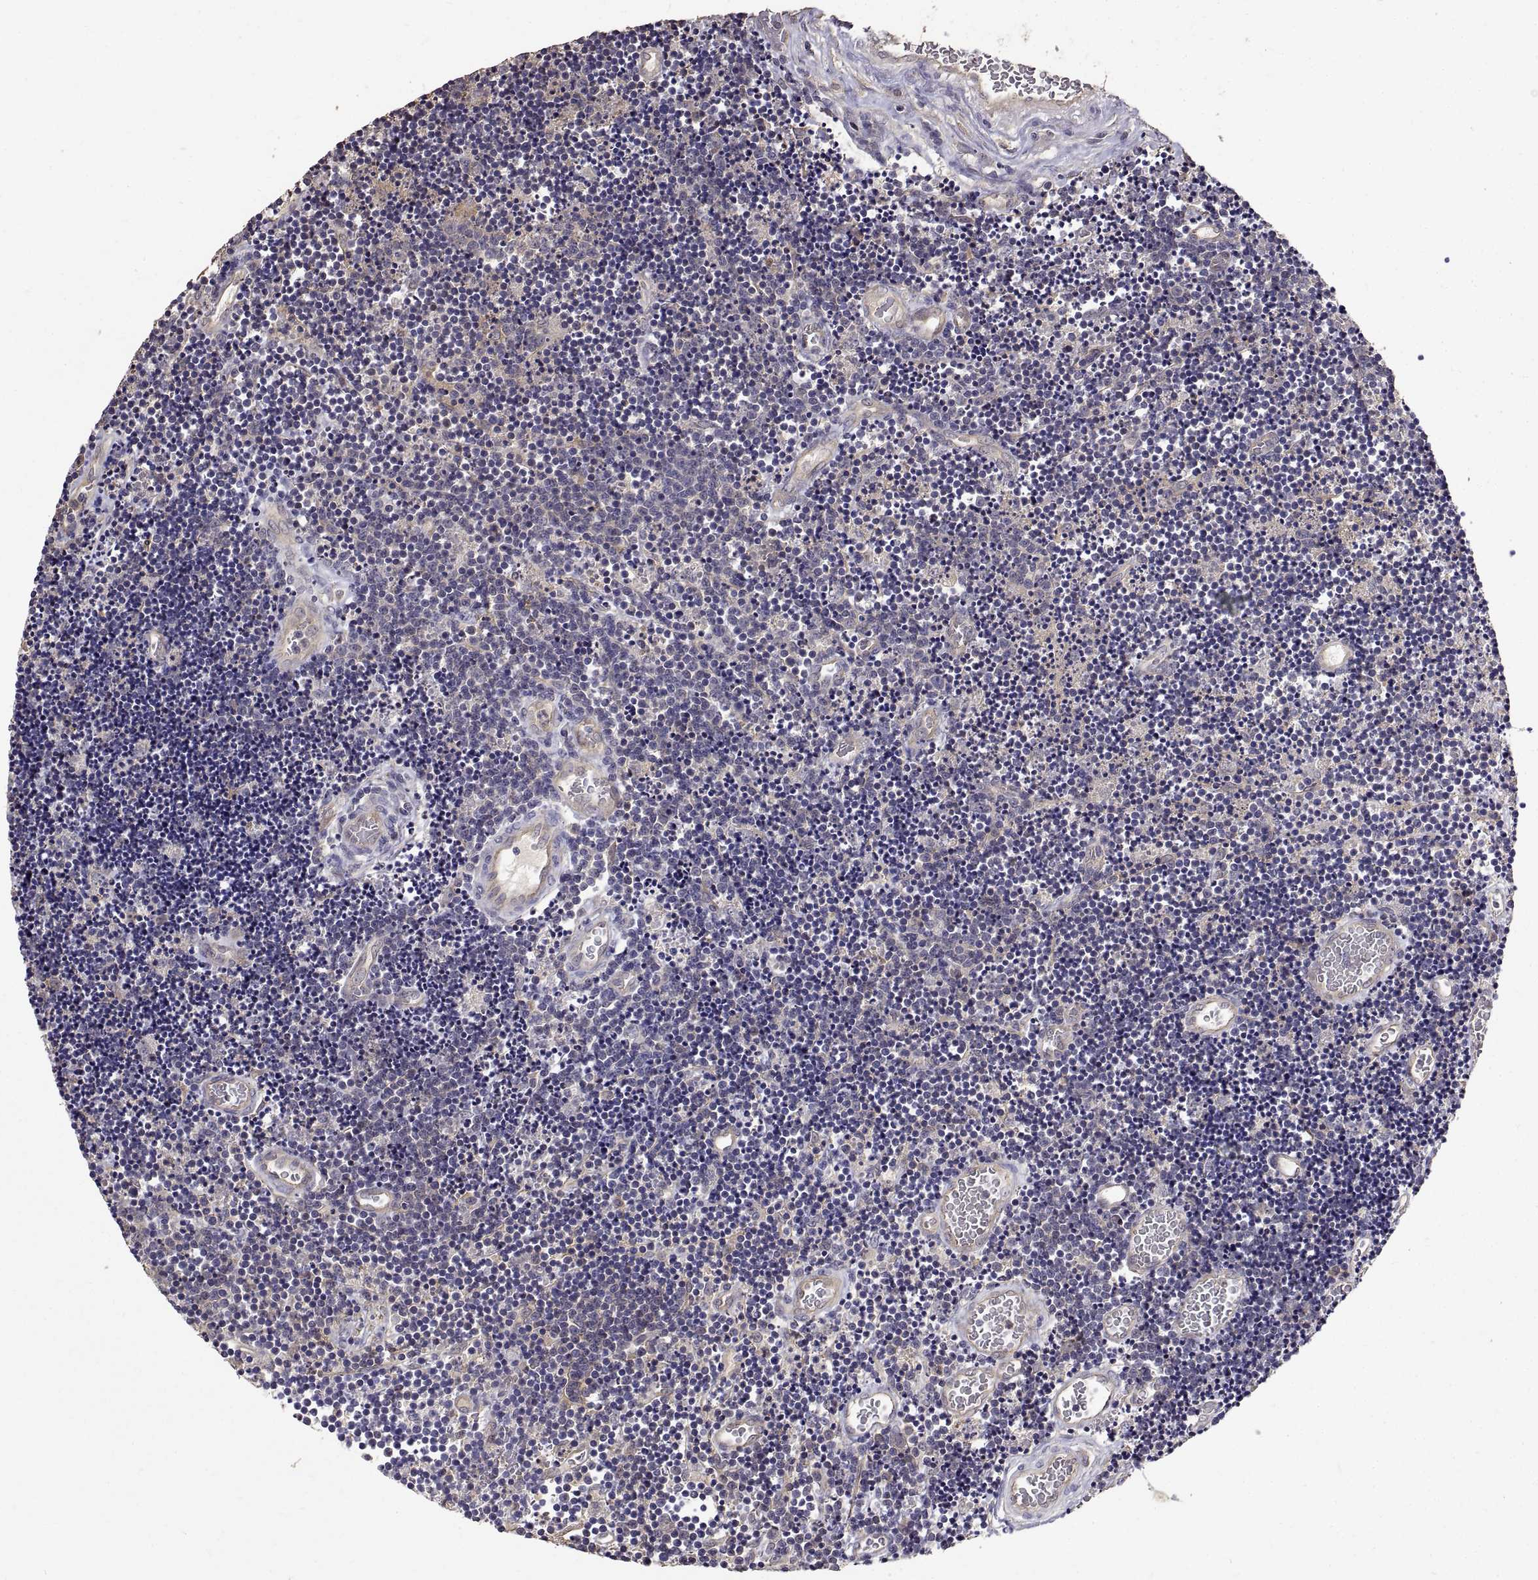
{"staining": {"intensity": "negative", "quantity": "none", "location": "none"}, "tissue": "lymphoma", "cell_type": "Tumor cells", "image_type": "cancer", "snomed": [{"axis": "morphology", "description": "Malignant lymphoma, non-Hodgkin's type, Low grade"}, {"axis": "topography", "description": "Brain"}], "caption": "An immunohistochemistry (IHC) micrograph of malignant lymphoma, non-Hodgkin's type (low-grade) is shown. There is no staining in tumor cells of malignant lymphoma, non-Hodgkin's type (low-grade).", "gene": "PEA15", "patient": {"sex": "female", "age": 66}}